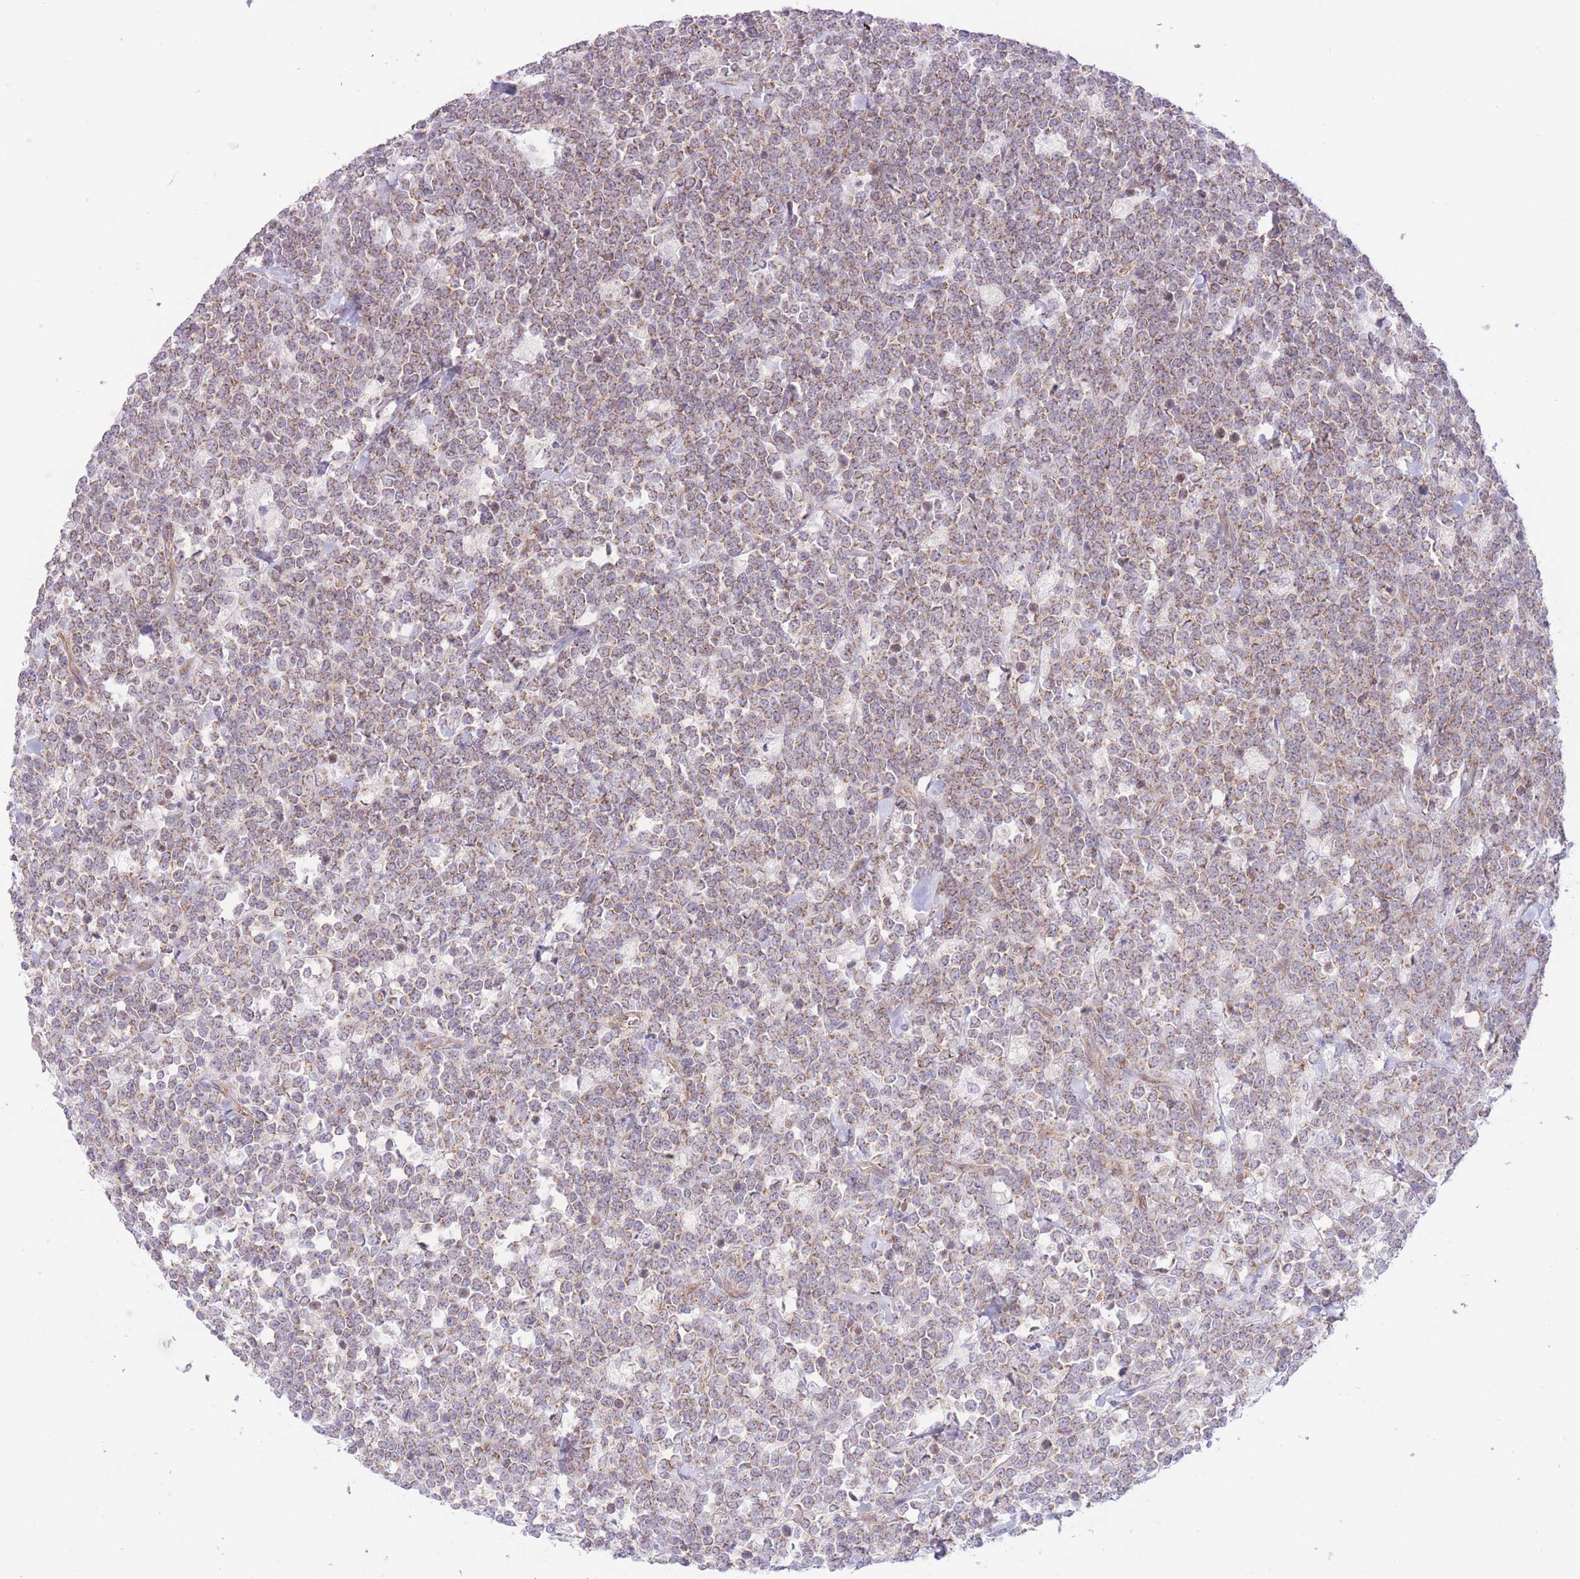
{"staining": {"intensity": "weak", "quantity": ">75%", "location": "cytoplasmic/membranous"}, "tissue": "lymphoma", "cell_type": "Tumor cells", "image_type": "cancer", "snomed": [{"axis": "morphology", "description": "Malignant lymphoma, non-Hodgkin's type, High grade"}, {"axis": "topography", "description": "Small intestine"}], "caption": "The photomicrograph shows a brown stain indicating the presence of a protein in the cytoplasmic/membranous of tumor cells in lymphoma. The staining is performed using DAB brown chromogen to label protein expression. The nuclei are counter-stained blue using hematoxylin.", "gene": "MRPS31", "patient": {"sex": "male", "age": 8}}